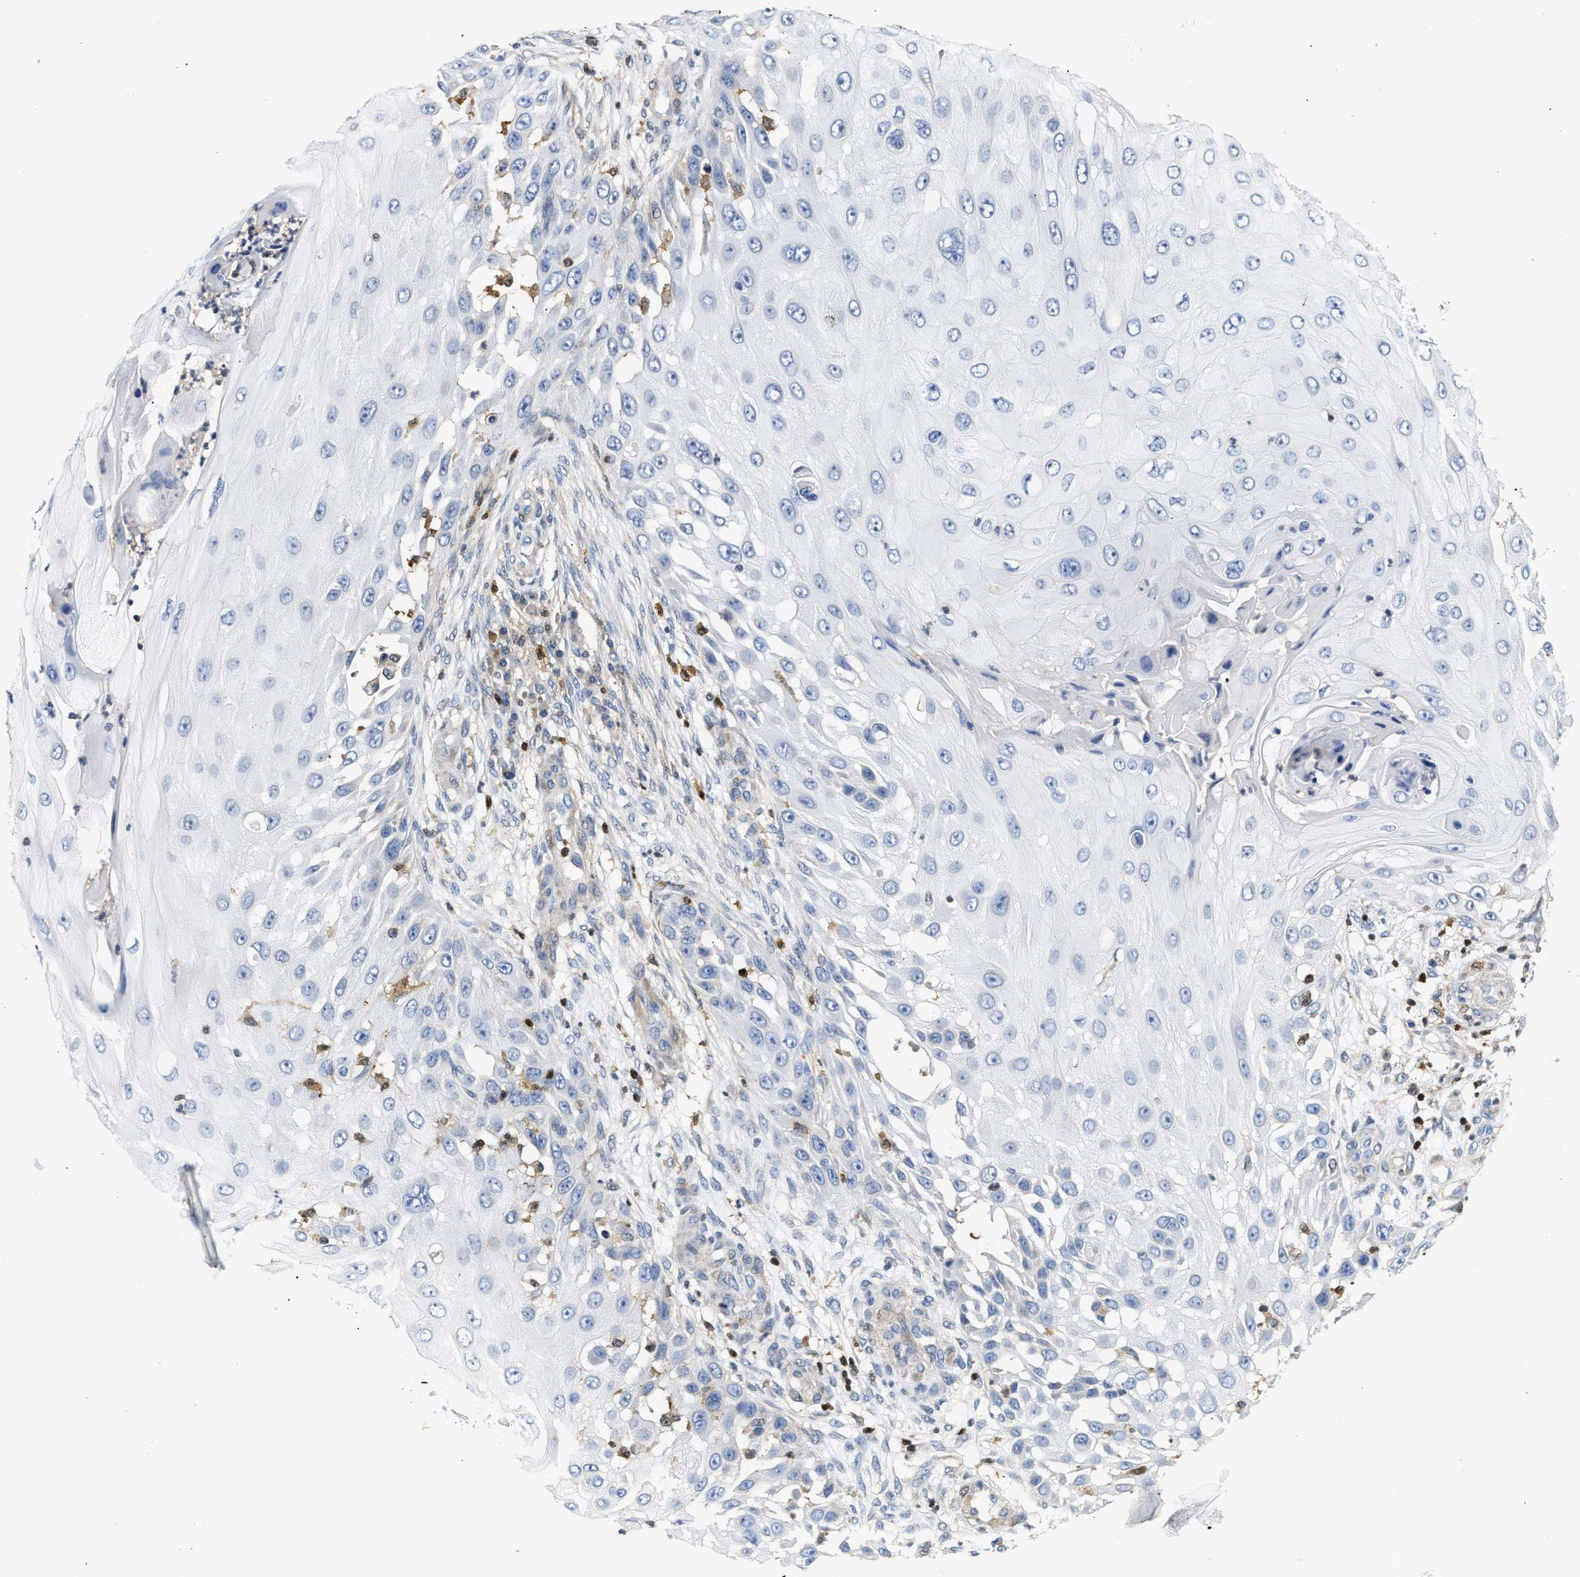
{"staining": {"intensity": "negative", "quantity": "none", "location": "none"}, "tissue": "skin cancer", "cell_type": "Tumor cells", "image_type": "cancer", "snomed": [{"axis": "morphology", "description": "Squamous cell carcinoma, NOS"}, {"axis": "topography", "description": "Skin"}], "caption": "Tumor cells are negative for protein expression in human squamous cell carcinoma (skin).", "gene": "SLIT2", "patient": {"sex": "female", "age": 44}}